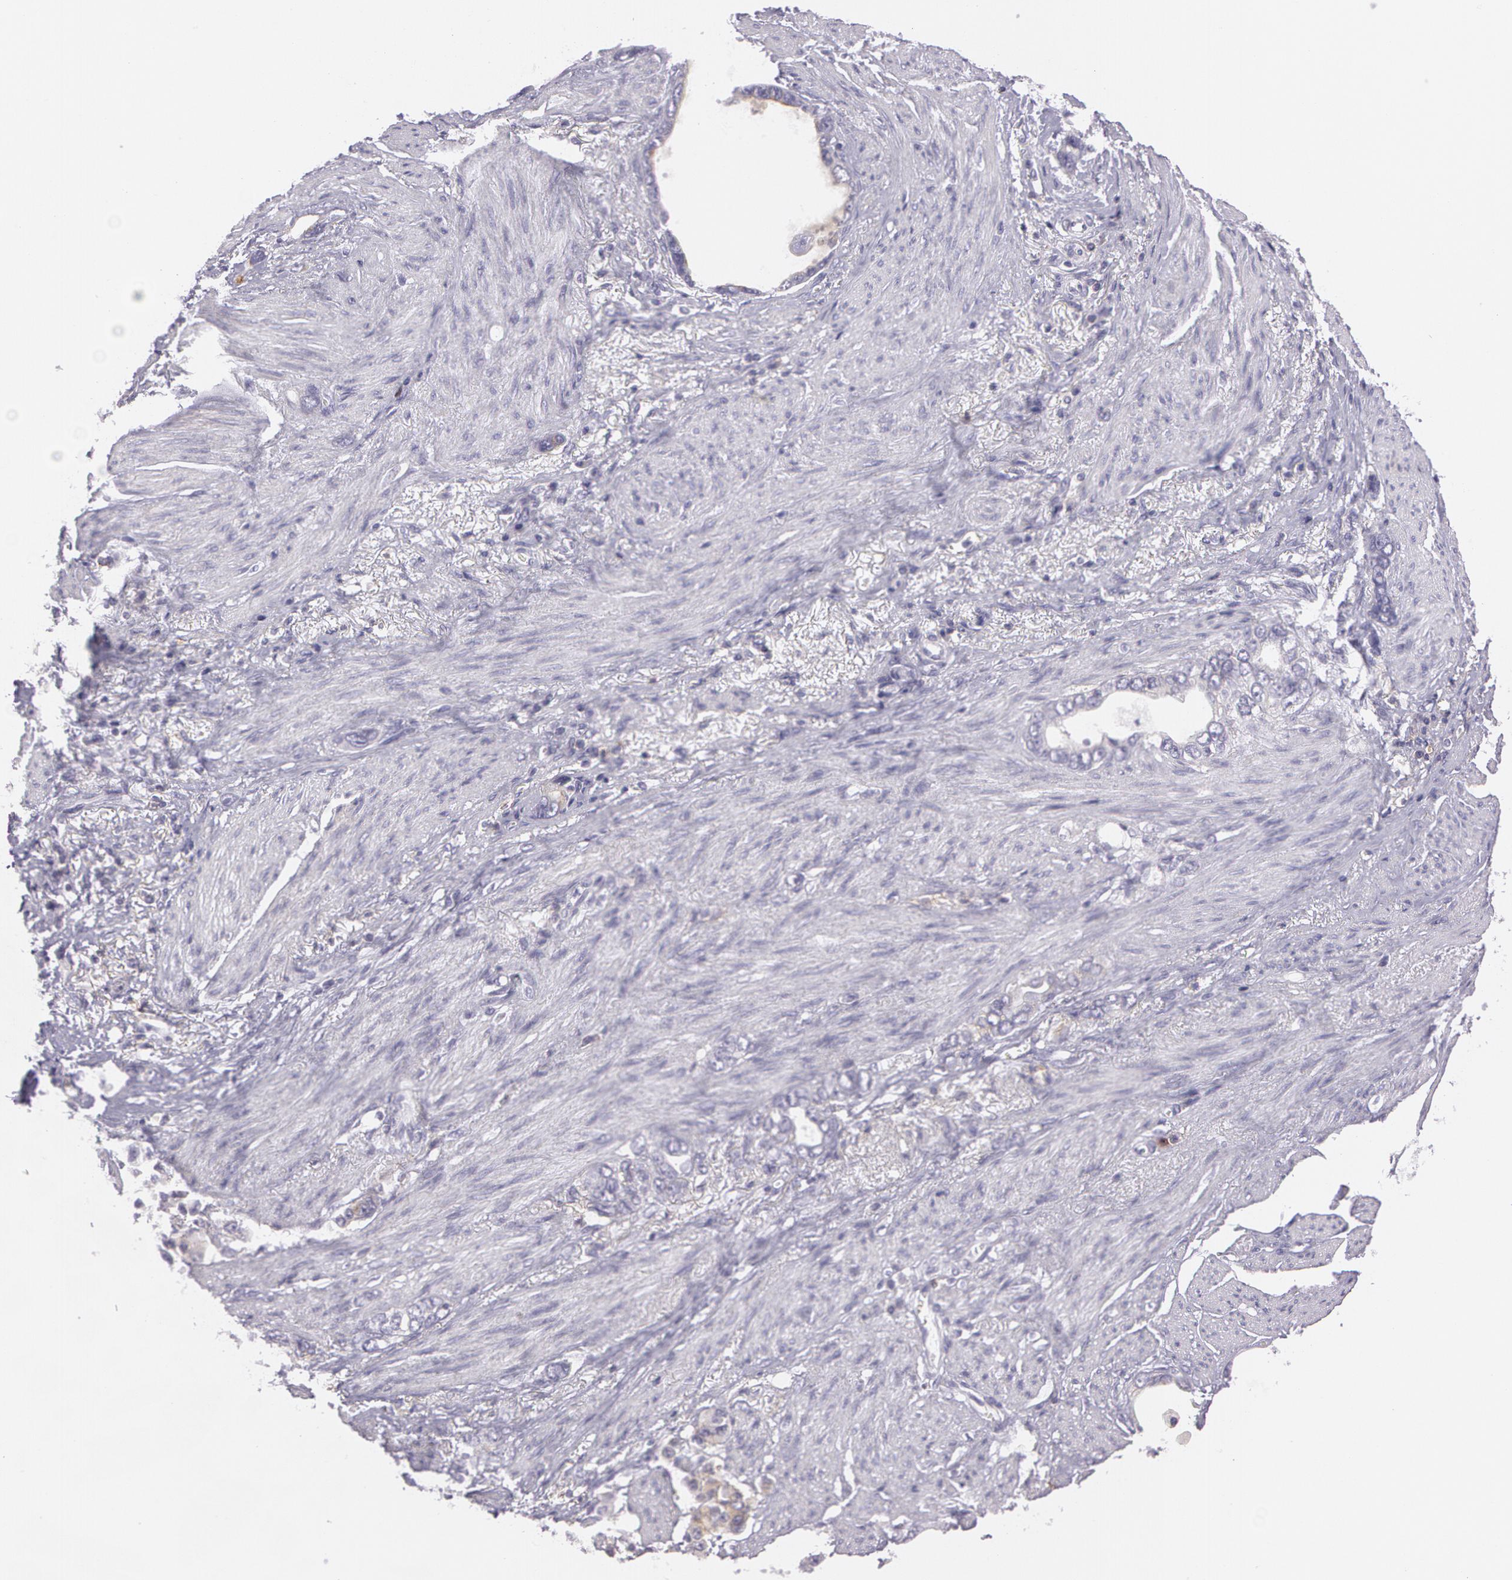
{"staining": {"intensity": "strong", "quantity": "25%-75%", "location": "cytoplasmic/membranous"}, "tissue": "stomach cancer", "cell_type": "Tumor cells", "image_type": "cancer", "snomed": [{"axis": "morphology", "description": "Adenocarcinoma, NOS"}, {"axis": "topography", "description": "Stomach"}], "caption": "Brown immunohistochemical staining in human adenocarcinoma (stomach) displays strong cytoplasmic/membranous staining in about 25%-75% of tumor cells. The staining was performed using DAB to visualize the protein expression in brown, while the nuclei were stained in blue with hematoxylin (Magnification: 20x).", "gene": "LY75", "patient": {"sex": "male", "age": 78}}